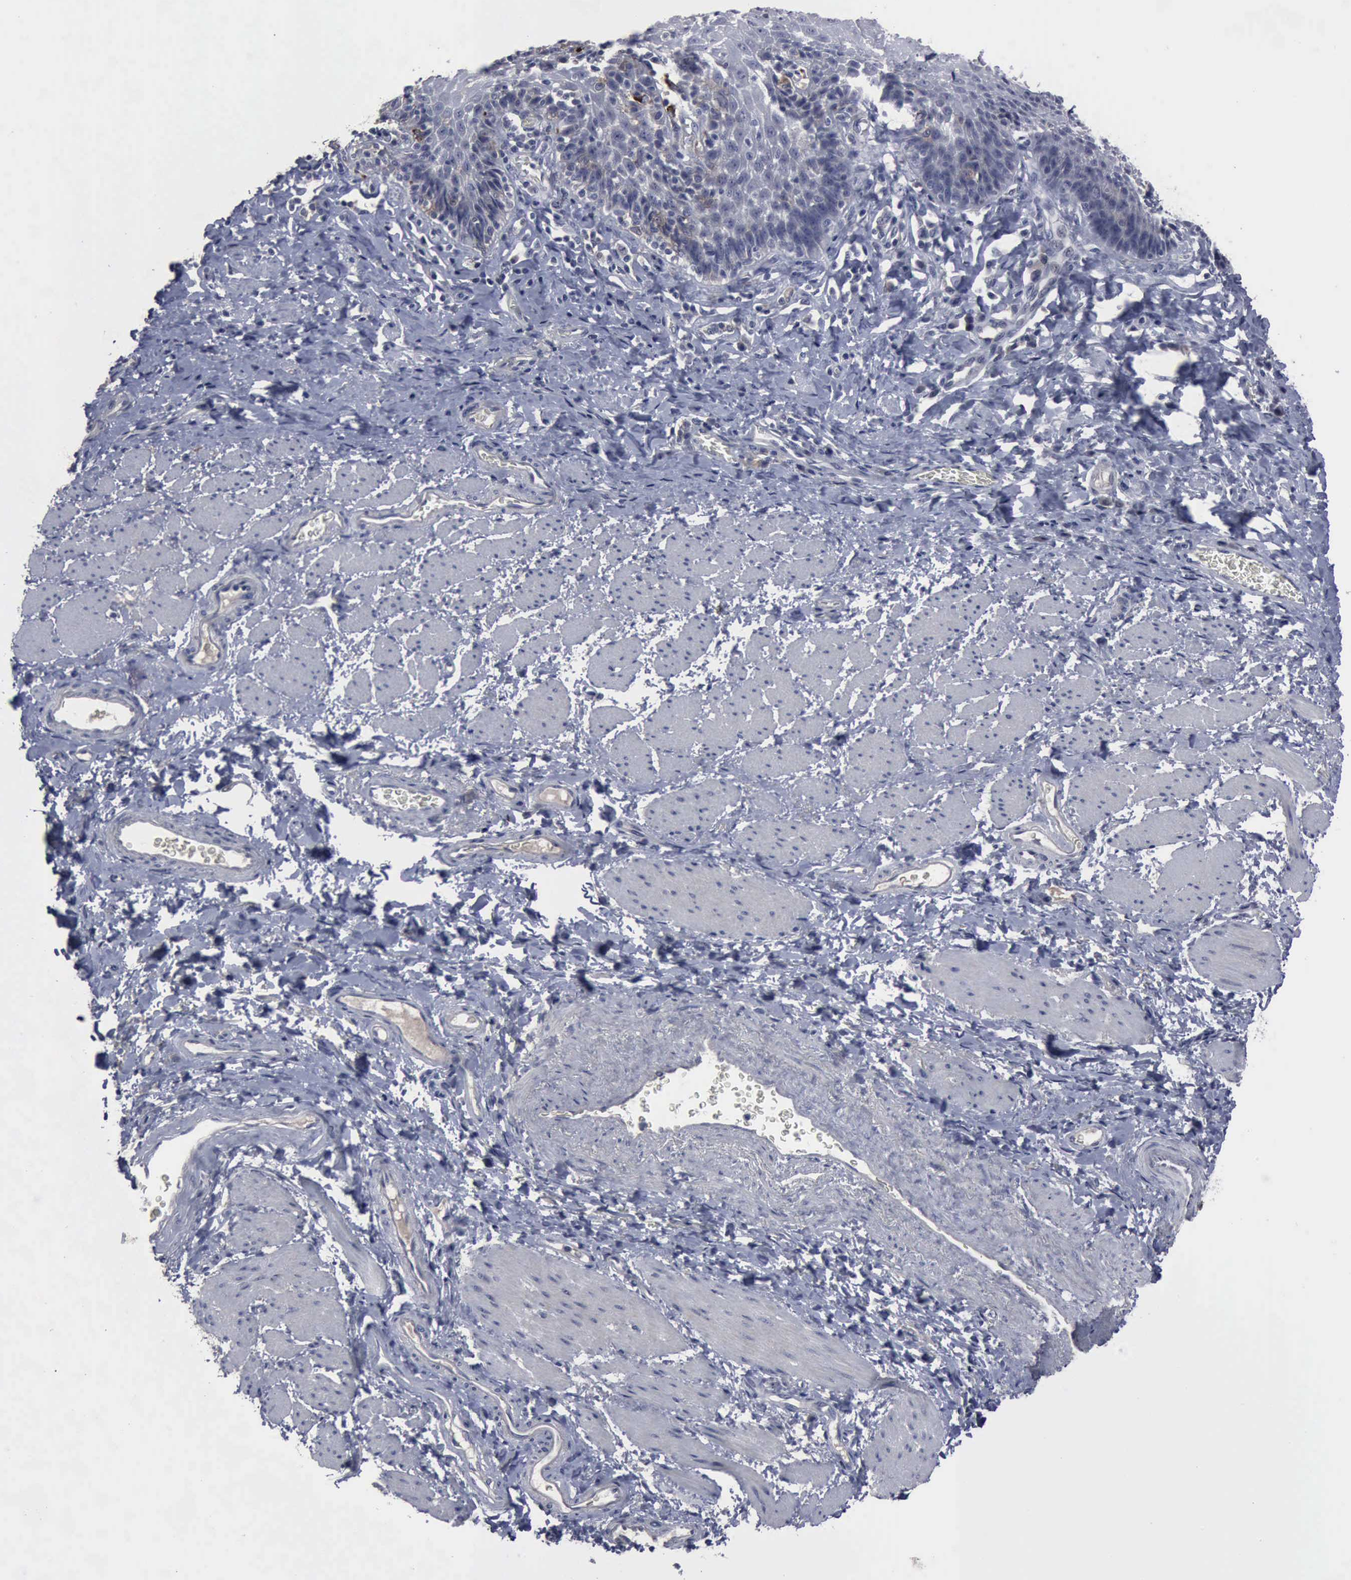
{"staining": {"intensity": "negative", "quantity": "none", "location": "none"}, "tissue": "esophagus", "cell_type": "Squamous epithelial cells", "image_type": "normal", "snomed": [{"axis": "morphology", "description": "Normal tissue, NOS"}, {"axis": "topography", "description": "Esophagus"}], "caption": "A high-resolution micrograph shows immunohistochemistry staining of benign esophagus, which demonstrates no significant expression in squamous epithelial cells. The staining is performed using DAB brown chromogen with nuclei counter-stained in using hematoxylin.", "gene": "MYO18B", "patient": {"sex": "female", "age": 61}}